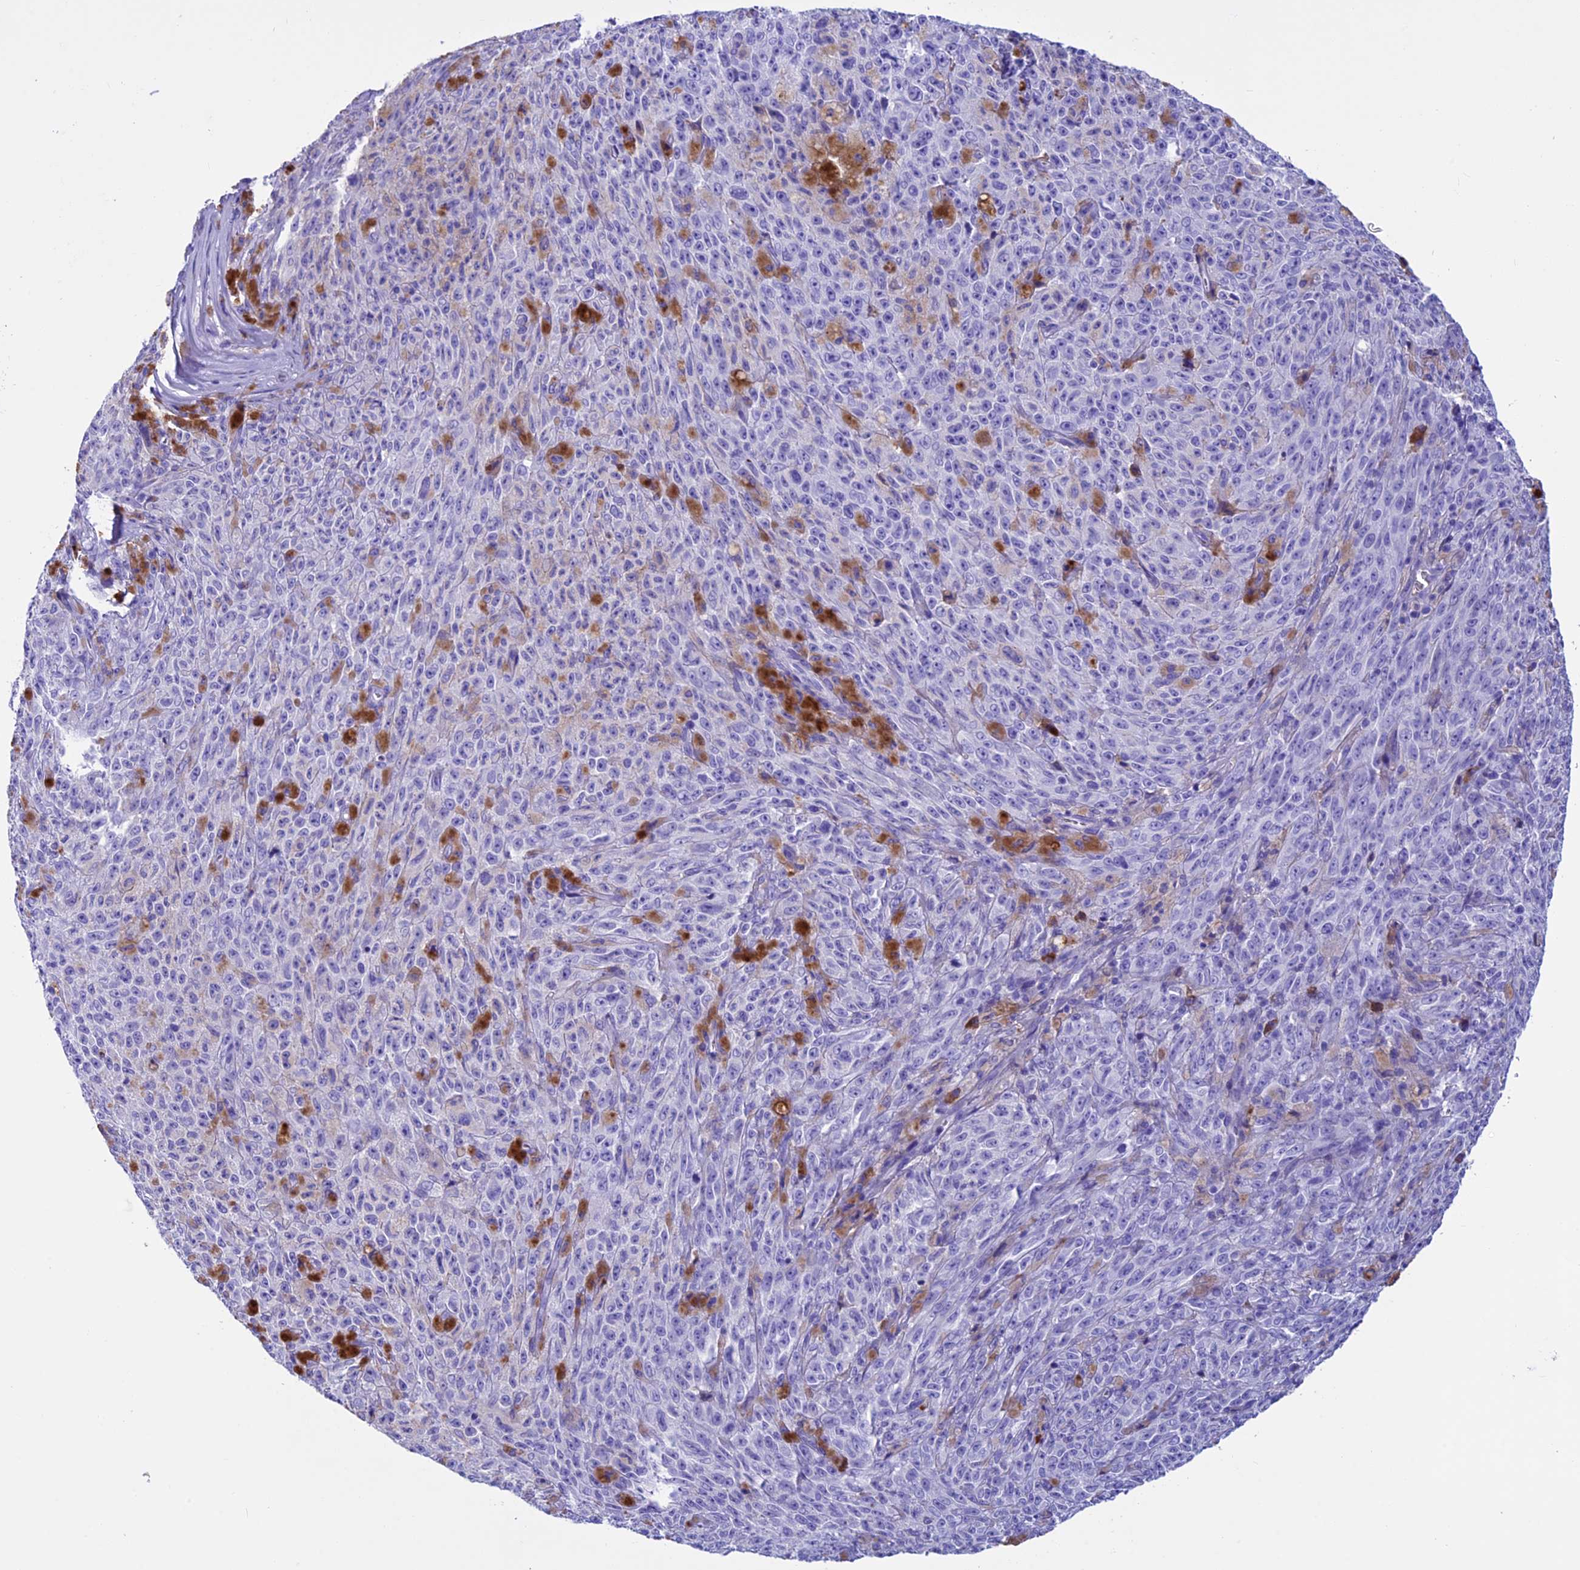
{"staining": {"intensity": "negative", "quantity": "none", "location": "none"}, "tissue": "melanoma", "cell_type": "Tumor cells", "image_type": "cancer", "snomed": [{"axis": "morphology", "description": "Malignant melanoma, NOS"}, {"axis": "topography", "description": "Skin"}], "caption": "A histopathology image of human melanoma is negative for staining in tumor cells.", "gene": "IGSF6", "patient": {"sex": "female", "age": 82}}